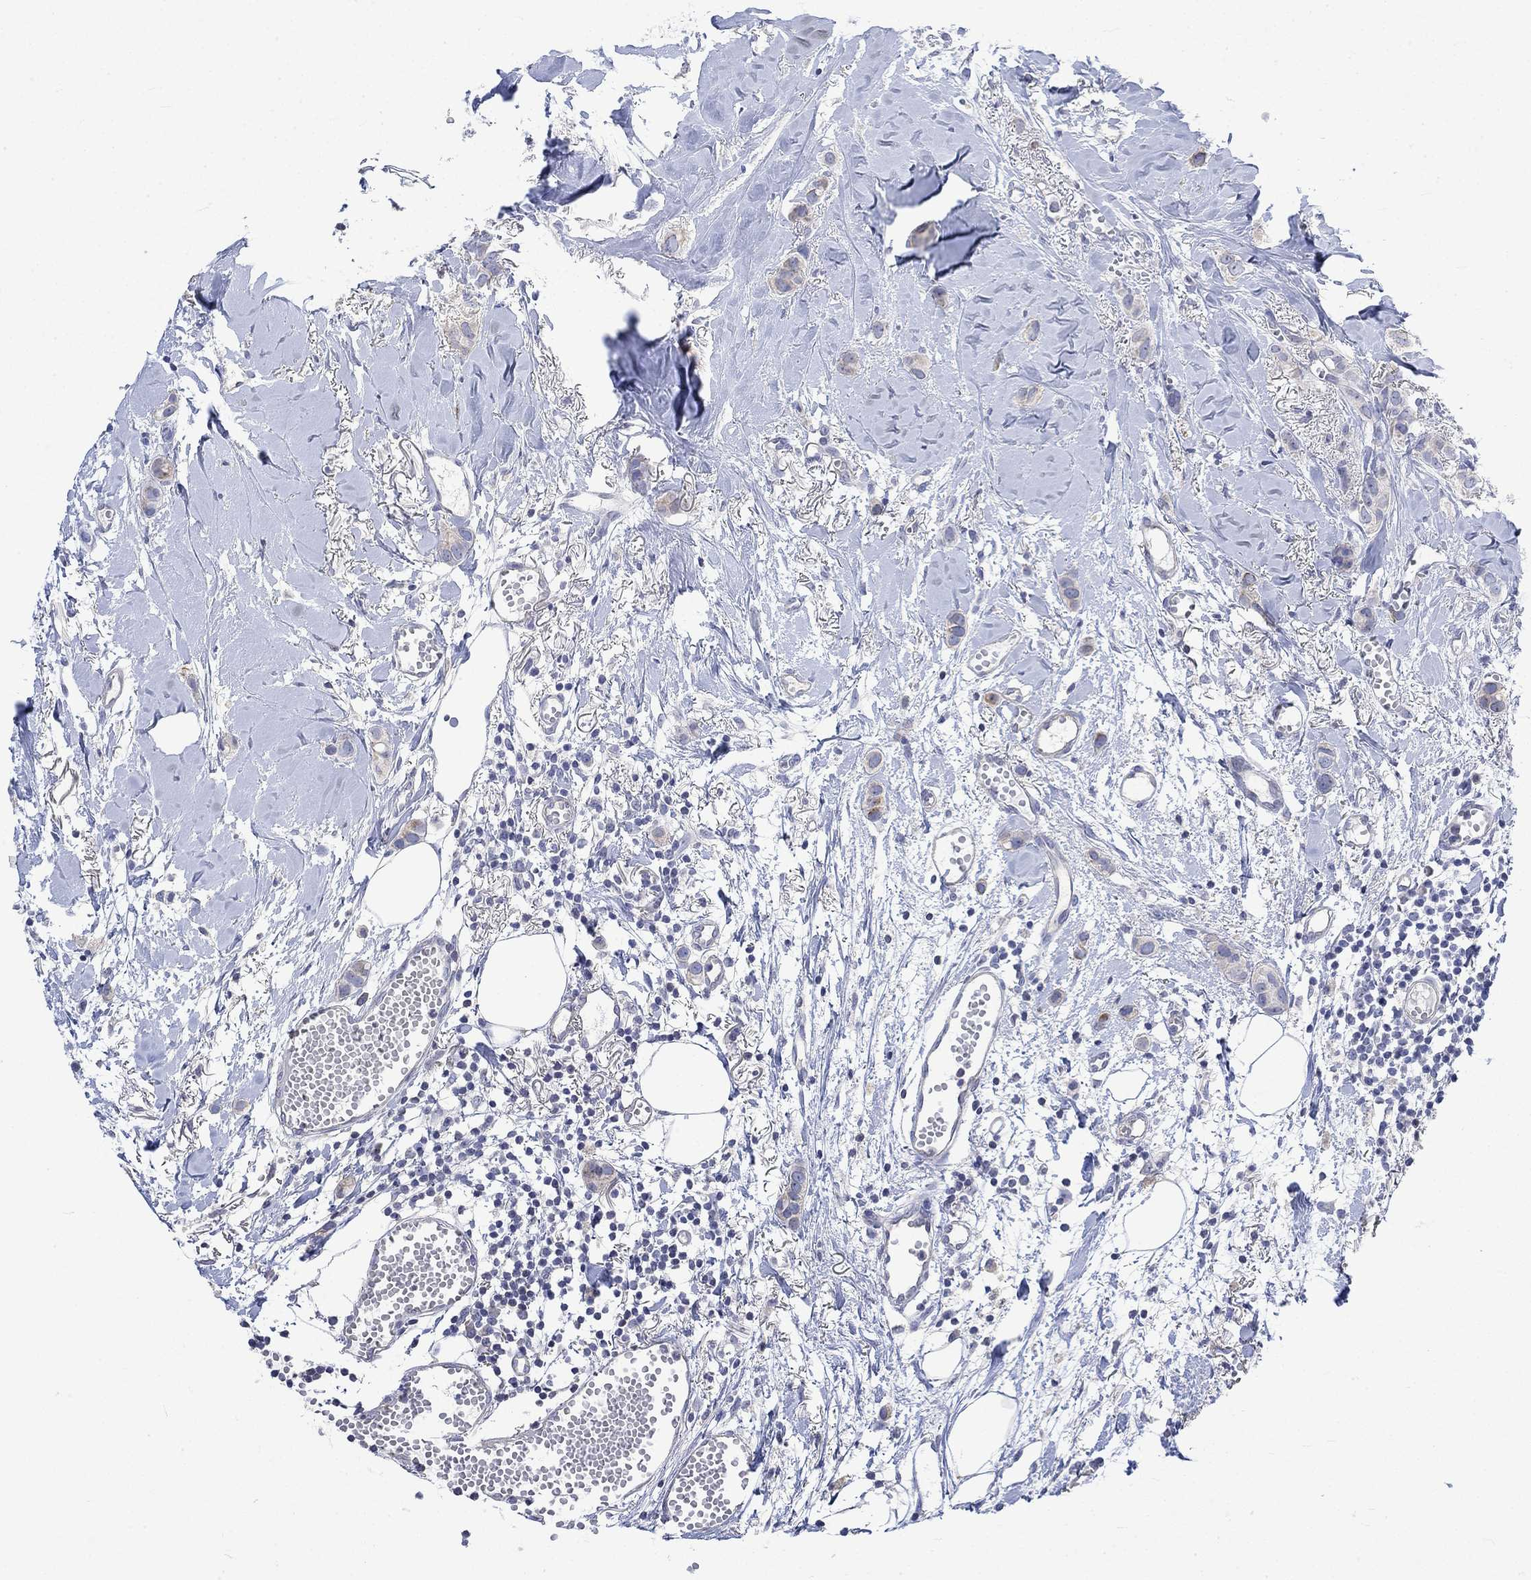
{"staining": {"intensity": "weak", "quantity": "<25%", "location": "cytoplasmic/membranous"}, "tissue": "breast cancer", "cell_type": "Tumor cells", "image_type": "cancer", "snomed": [{"axis": "morphology", "description": "Duct carcinoma"}, {"axis": "topography", "description": "Breast"}], "caption": "An IHC micrograph of invasive ductal carcinoma (breast) is shown. There is no staining in tumor cells of invasive ductal carcinoma (breast).", "gene": "AGRP", "patient": {"sex": "female", "age": 85}}